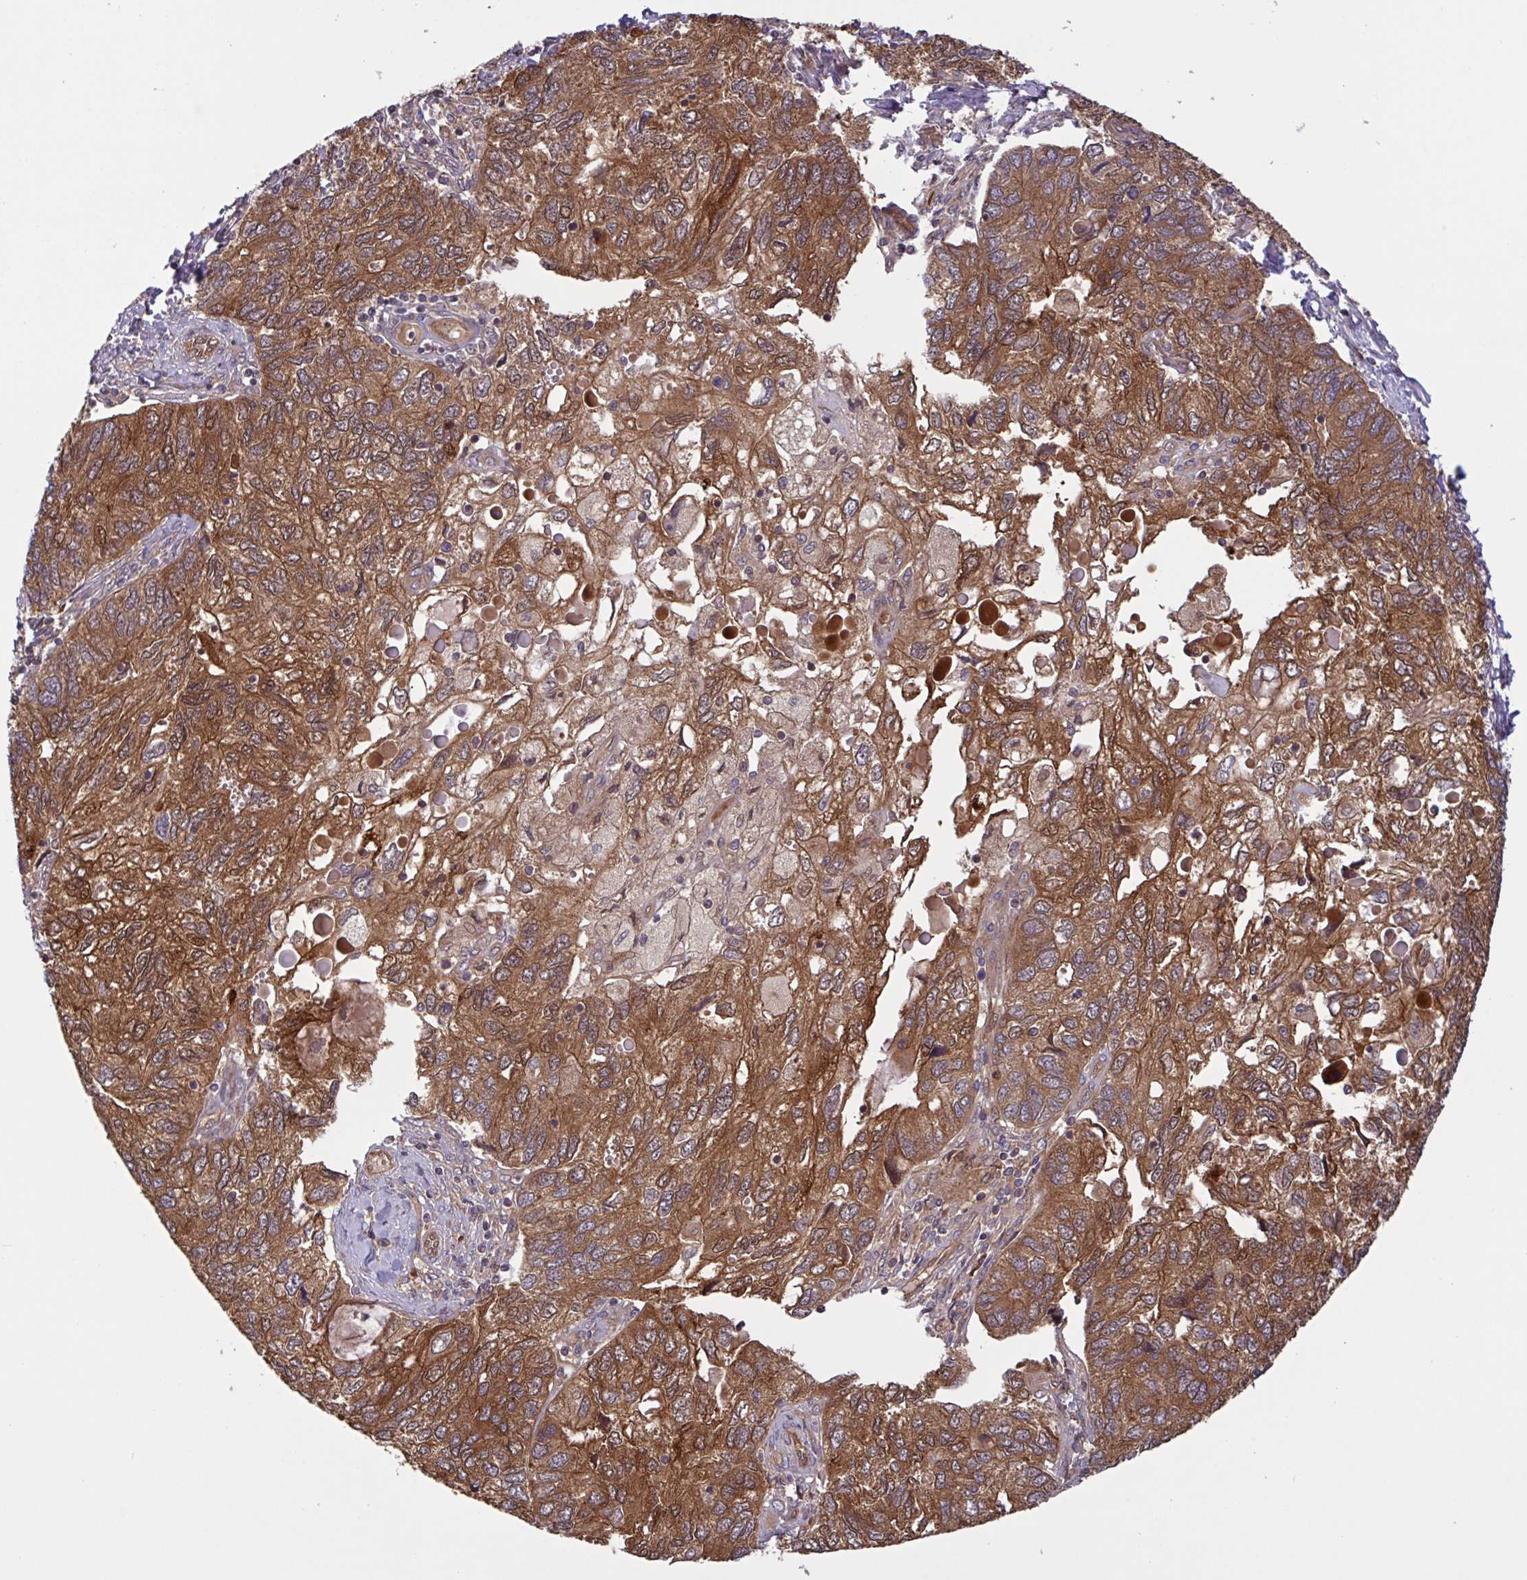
{"staining": {"intensity": "strong", "quantity": ">75%", "location": "cytoplasmic/membranous"}, "tissue": "endometrial cancer", "cell_type": "Tumor cells", "image_type": "cancer", "snomed": [{"axis": "morphology", "description": "Carcinoma, NOS"}, {"axis": "topography", "description": "Uterus"}], "caption": "The image reveals a brown stain indicating the presence of a protein in the cytoplasmic/membranous of tumor cells in endometrial cancer.", "gene": "INTS10", "patient": {"sex": "female", "age": 76}}